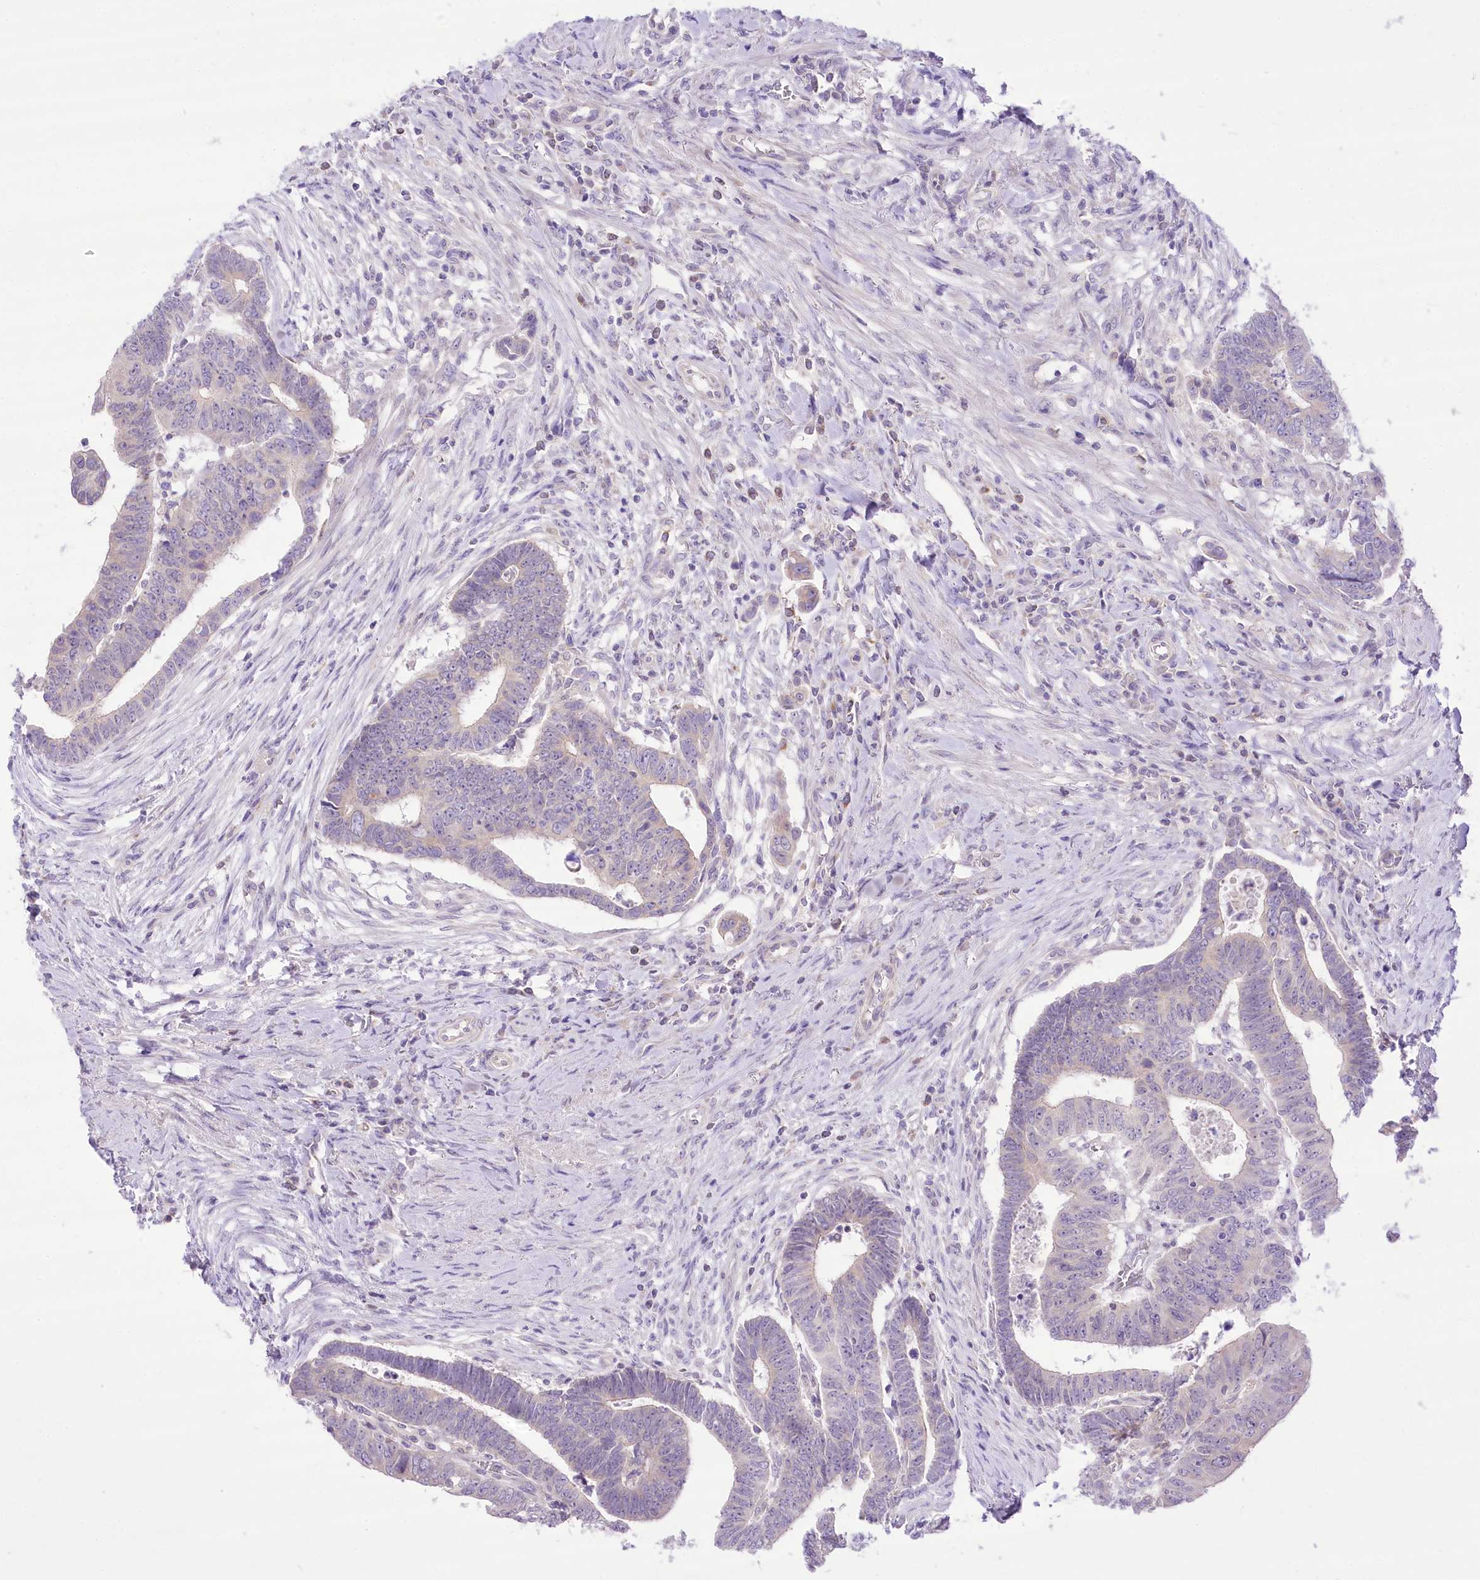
{"staining": {"intensity": "negative", "quantity": "none", "location": "none"}, "tissue": "colorectal cancer", "cell_type": "Tumor cells", "image_type": "cancer", "snomed": [{"axis": "morphology", "description": "Normal tissue, NOS"}, {"axis": "morphology", "description": "Adenocarcinoma, NOS"}, {"axis": "topography", "description": "Rectum"}], "caption": "Tumor cells are negative for brown protein staining in colorectal adenocarcinoma.", "gene": "HELT", "patient": {"sex": "female", "age": 65}}